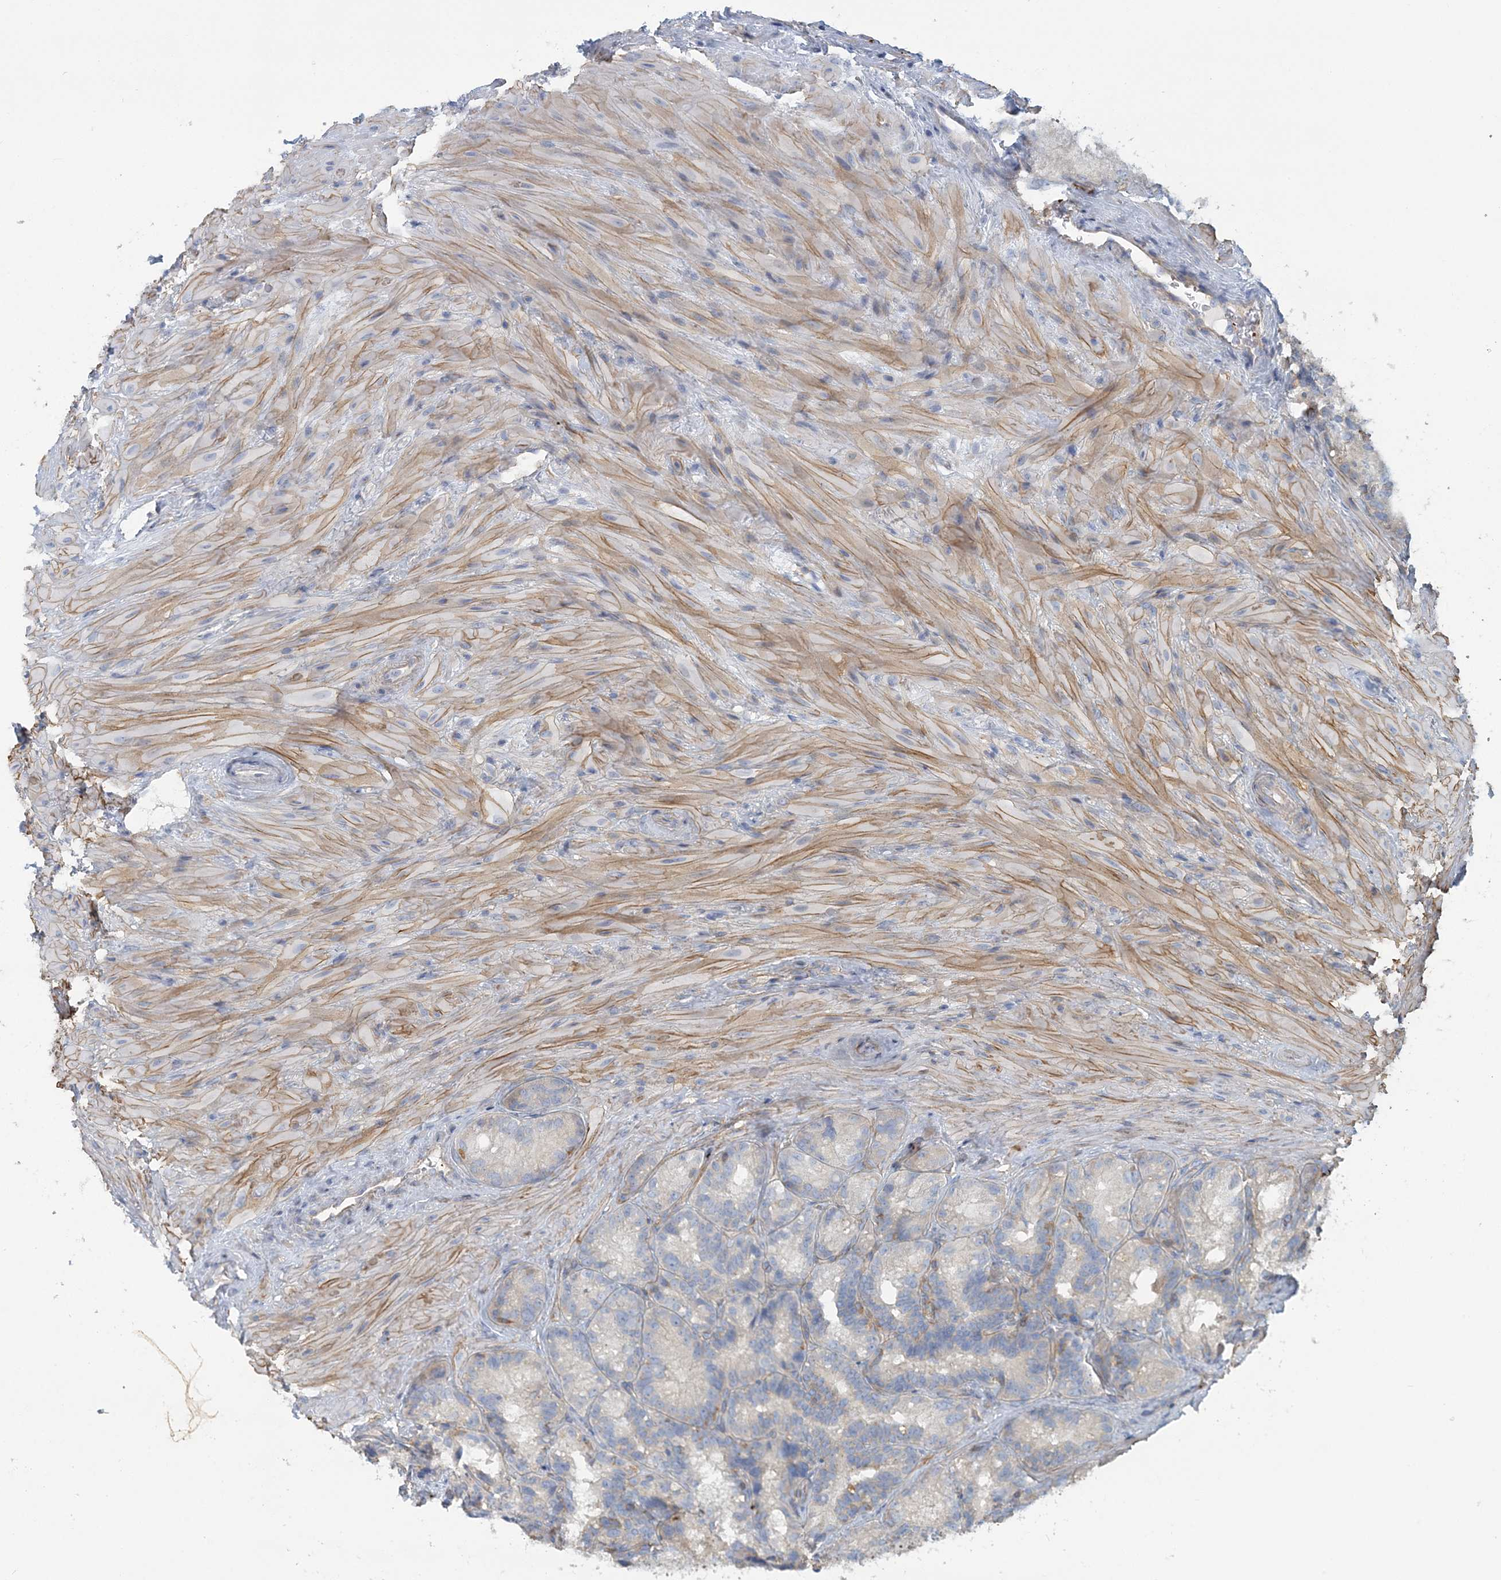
{"staining": {"intensity": "negative", "quantity": "none", "location": "none"}, "tissue": "seminal vesicle", "cell_type": "Glandular cells", "image_type": "normal", "snomed": [{"axis": "morphology", "description": "Normal tissue, NOS"}, {"axis": "topography", "description": "Seminal veicle"}], "caption": "An IHC micrograph of benign seminal vesicle is shown. There is no staining in glandular cells of seminal vesicle. (DAB (3,3'-diaminobenzidine) IHC, high magnification).", "gene": "CUEDC2", "patient": {"sex": "male", "age": 60}}